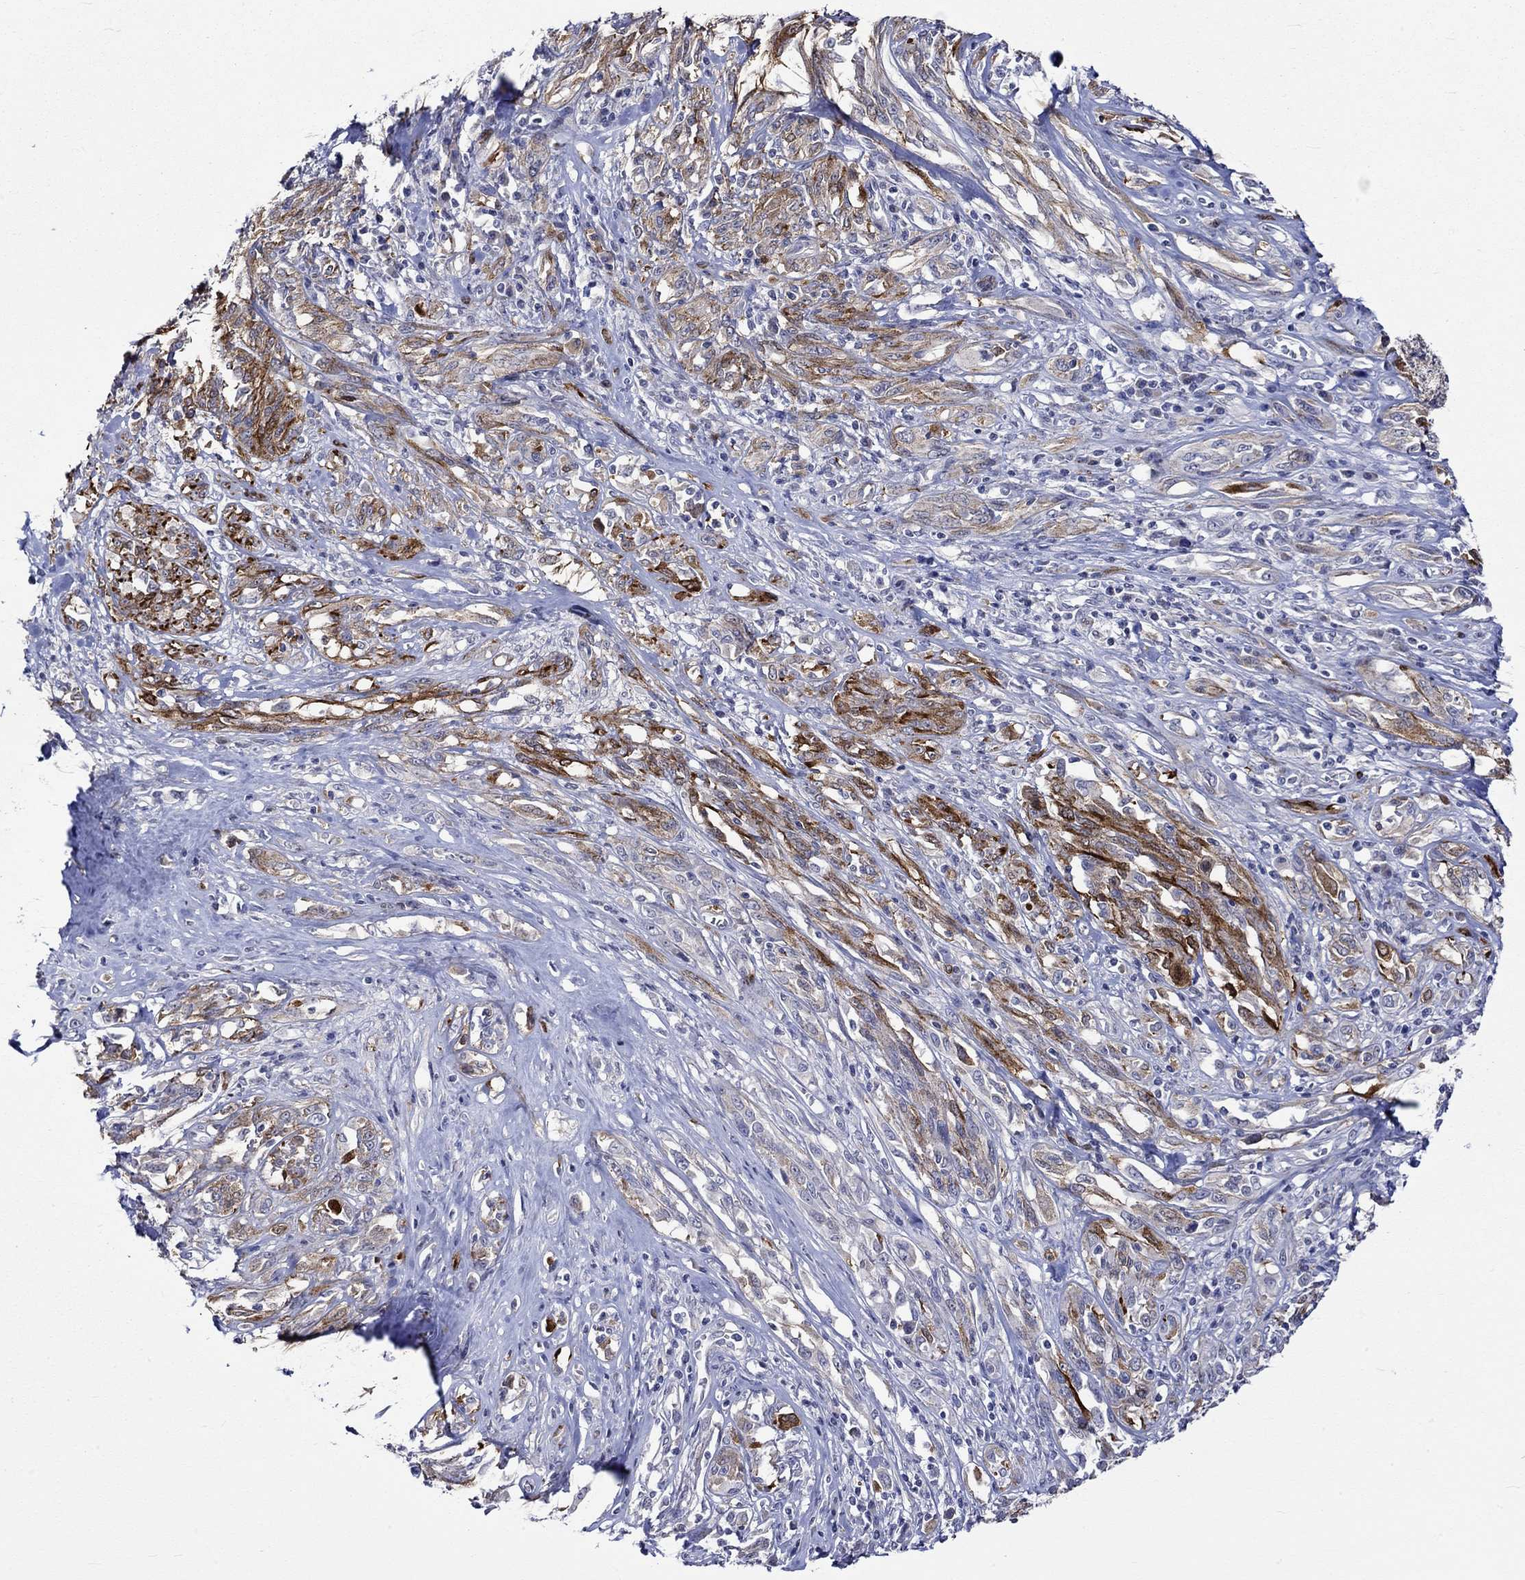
{"staining": {"intensity": "strong", "quantity": "<25%", "location": "cytoplasmic/membranous"}, "tissue": "melanoma", "cell_type": "Tumor cells", "image_type": "cancer", "snomed": [{"axis": "morphology", "description": "Malignant melanoma, NOS"}, {"axis": "topography", "description": "Skin"}], "caption": "This is an image of immunohistochemistry staining of melanoma, which shows strong expression in the cytoplasmic/membranous of tumor cells.", "gene": "CRYAB", "patient": {"sex": "female", "age": 91}}